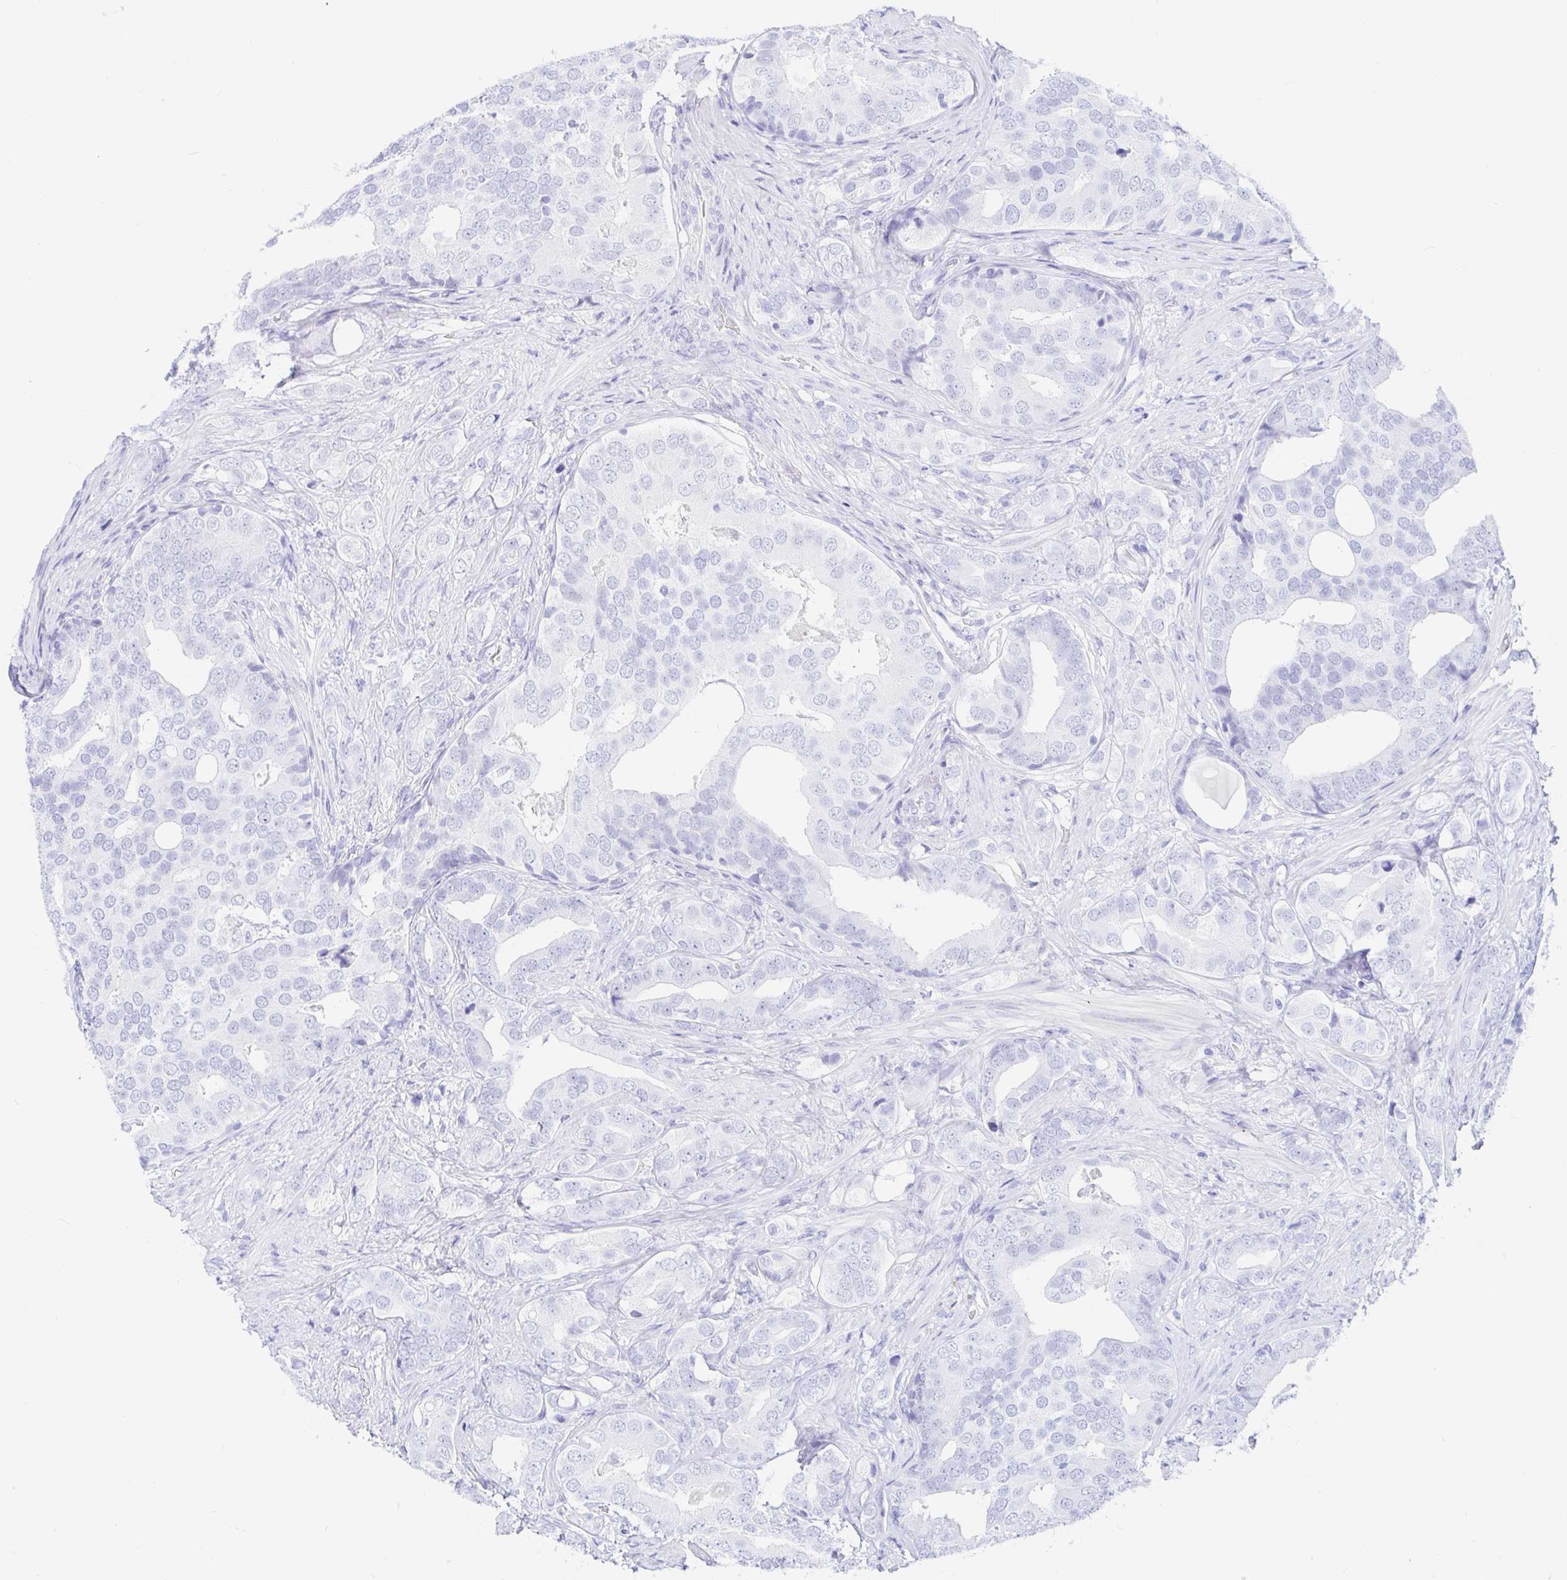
{"staining": {"intensity": "negative", "quantity": "none", "location": "none"}, "tissue": "prostate cancer", "cell_type": "Tumor cells", "image_type": "cancer", "snomed": [{"axis": "morphology", "description": "Adenocarcinoma, High grade"}, {"axis": "topography", "description": "Prostate"}], "caption": "Tumor cells are negative for brown protein staining in prostate cancer. Nuclei are stained in blue.", "gene": "OR6T1", "patient": {"sex": "male", "age": 62}}